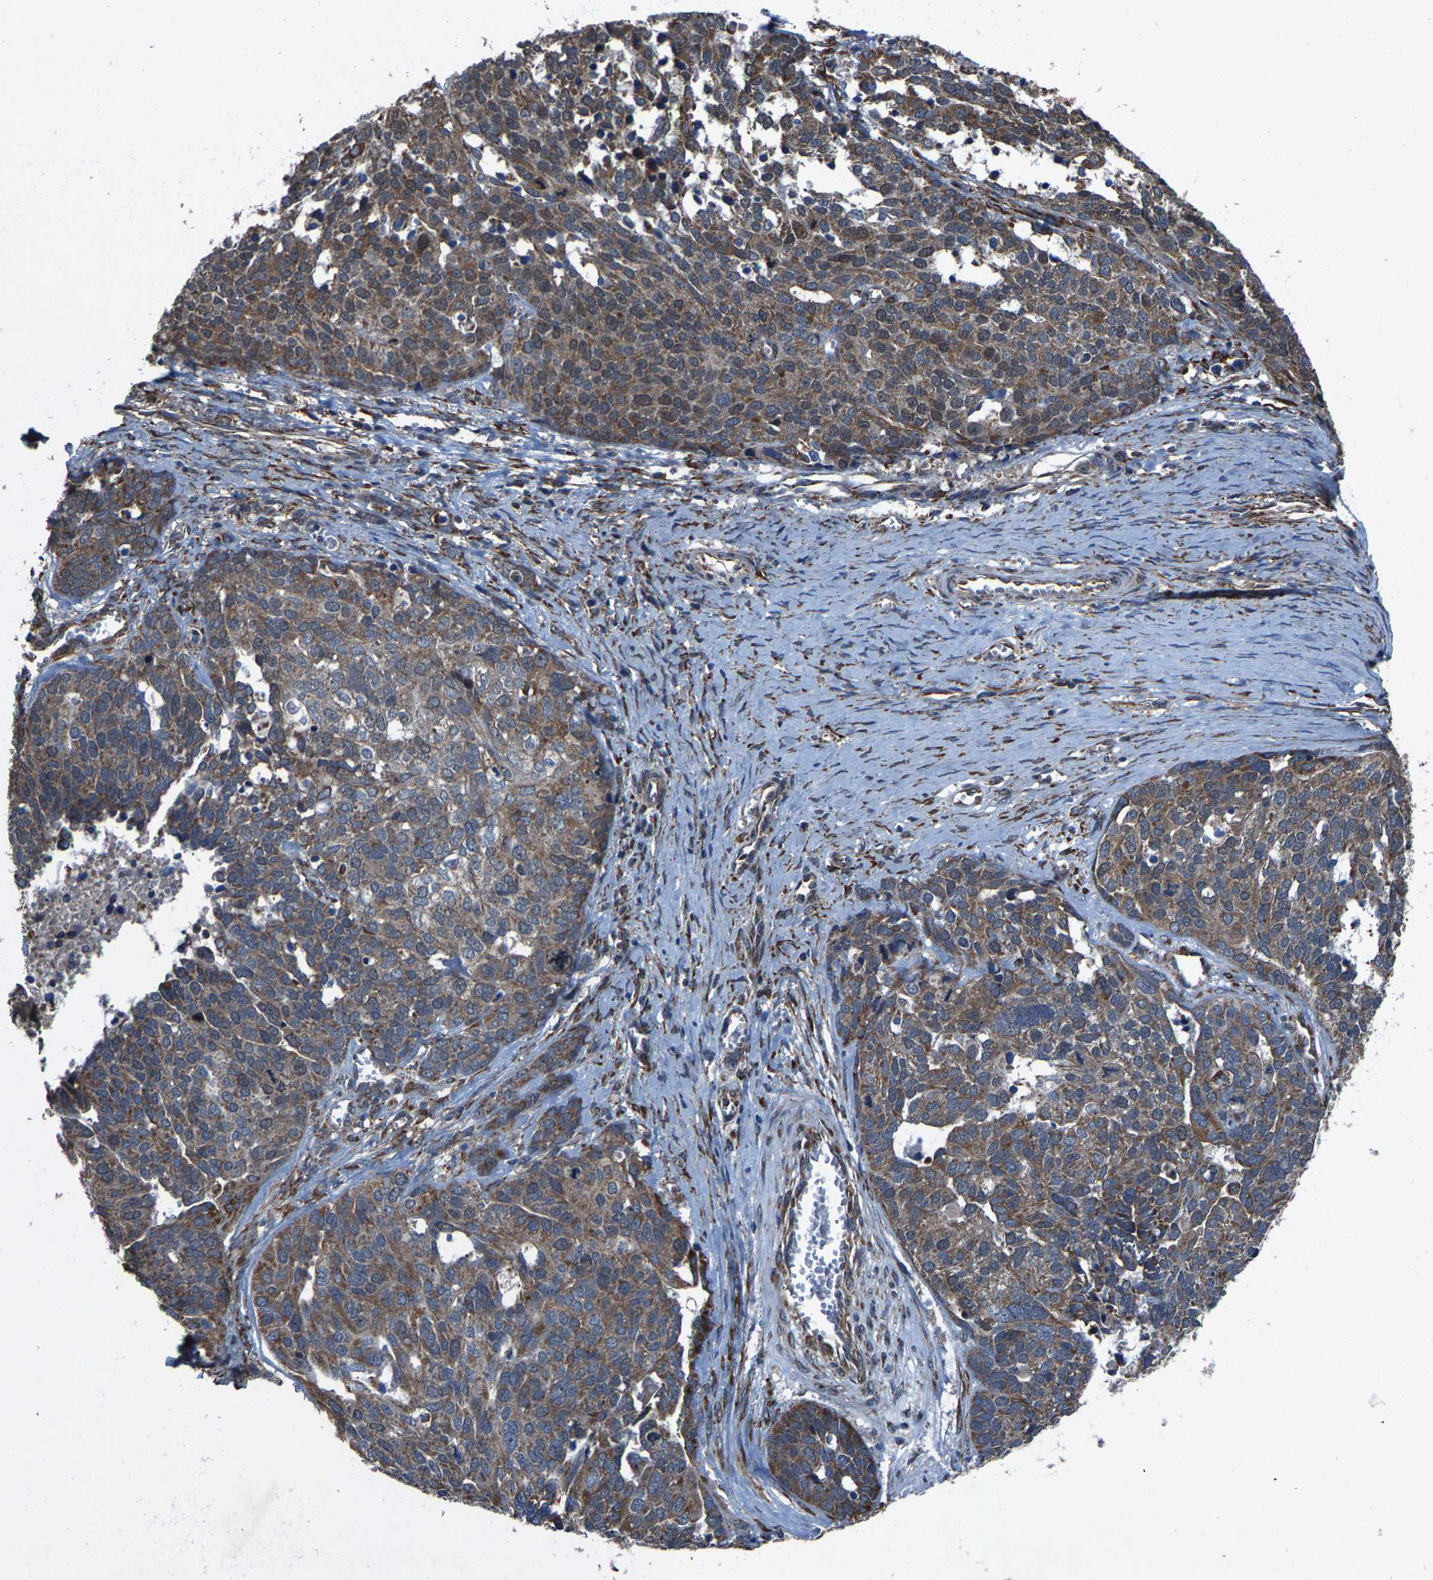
{"staining": {"intensity": "moderate", "quantity": ">75%", "location": "cytoplasmic/membranous"}, "tissue": "ovarian cancer", "cell_type": "Tumor cells", "image_type": "cancer", "snomed": [{"axis": "morphology", "description": "Cystadenocarcinoma, serous, NOS"}, {"axis": "topography", "description": "Ovary"}], "caption": "Tumor cells show moderate cytoplasmic/membranous positivity in about >75% of cells in serous cystadenocarcinoma (ovarian). (DAB (3,3'-diaminobenzidine) IHC with brightfield microscopy, high magnification).", "gene": "PDP1", "patient": {"sex": "female", "age": 44}}